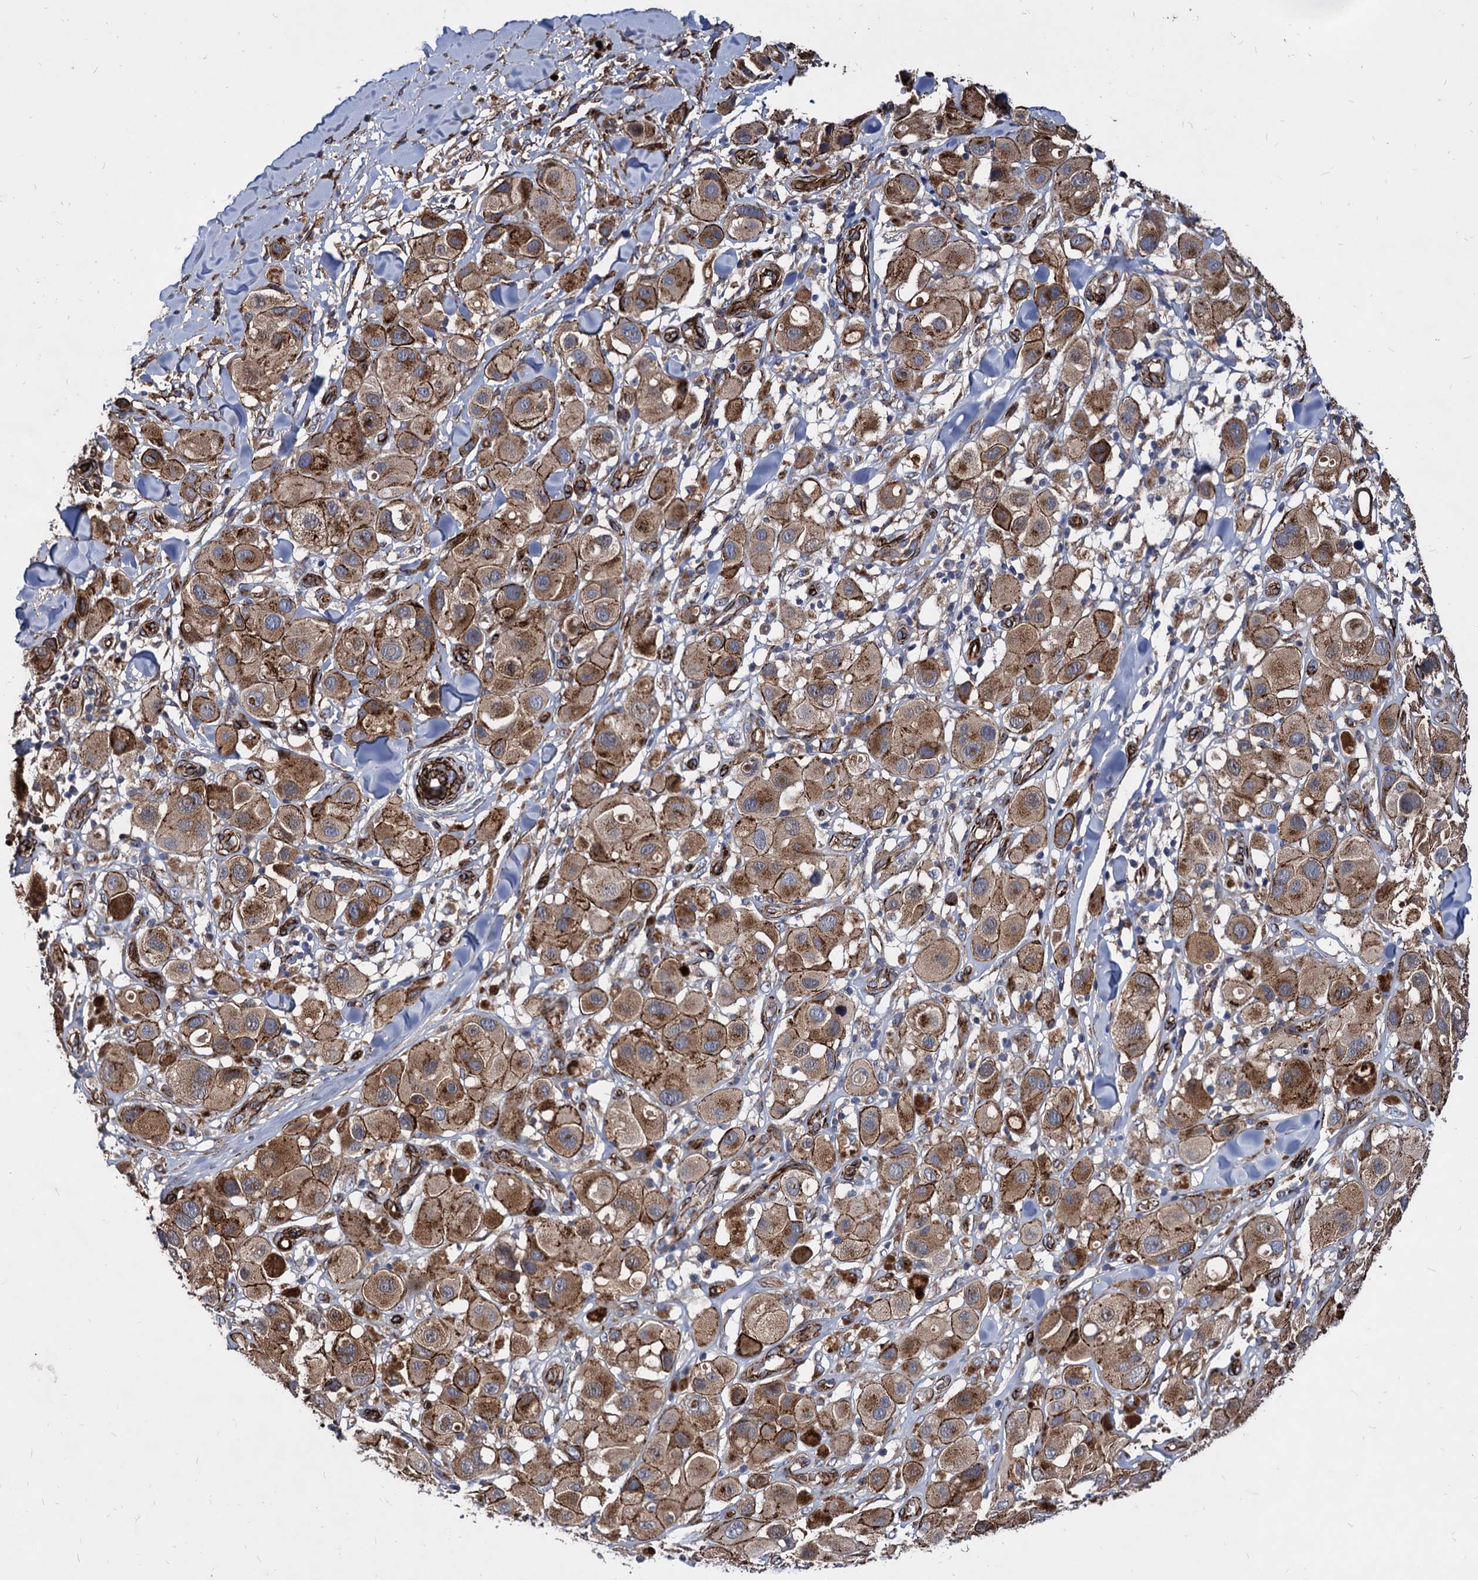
{"staining": {"intensity": "moderate", "quantity": ">75%", "location": "cytoplasmic/membranous"}, "tissue": "melanoma", "cell_type": "Tumor cells", "image_type": "cancer", "snomed": [{"axis": "morphology", "description": "Malignant melanoma, Metastatic site"}, {"axis": "topography", "description": "Skin"}], "caption": "The histopathology image displays immunohistochemical staining of malignant melanoma (metastatic site). There is moderate cytoplasmic/membranous staining is appreciated in approximately >75% of tumor cells. (DAB (3,3'-diaminobenzidine) IHC with brightfield microscopy, high magnification).", "gene": "WDR11", "patient": {"sex": "male", "age": 41}}